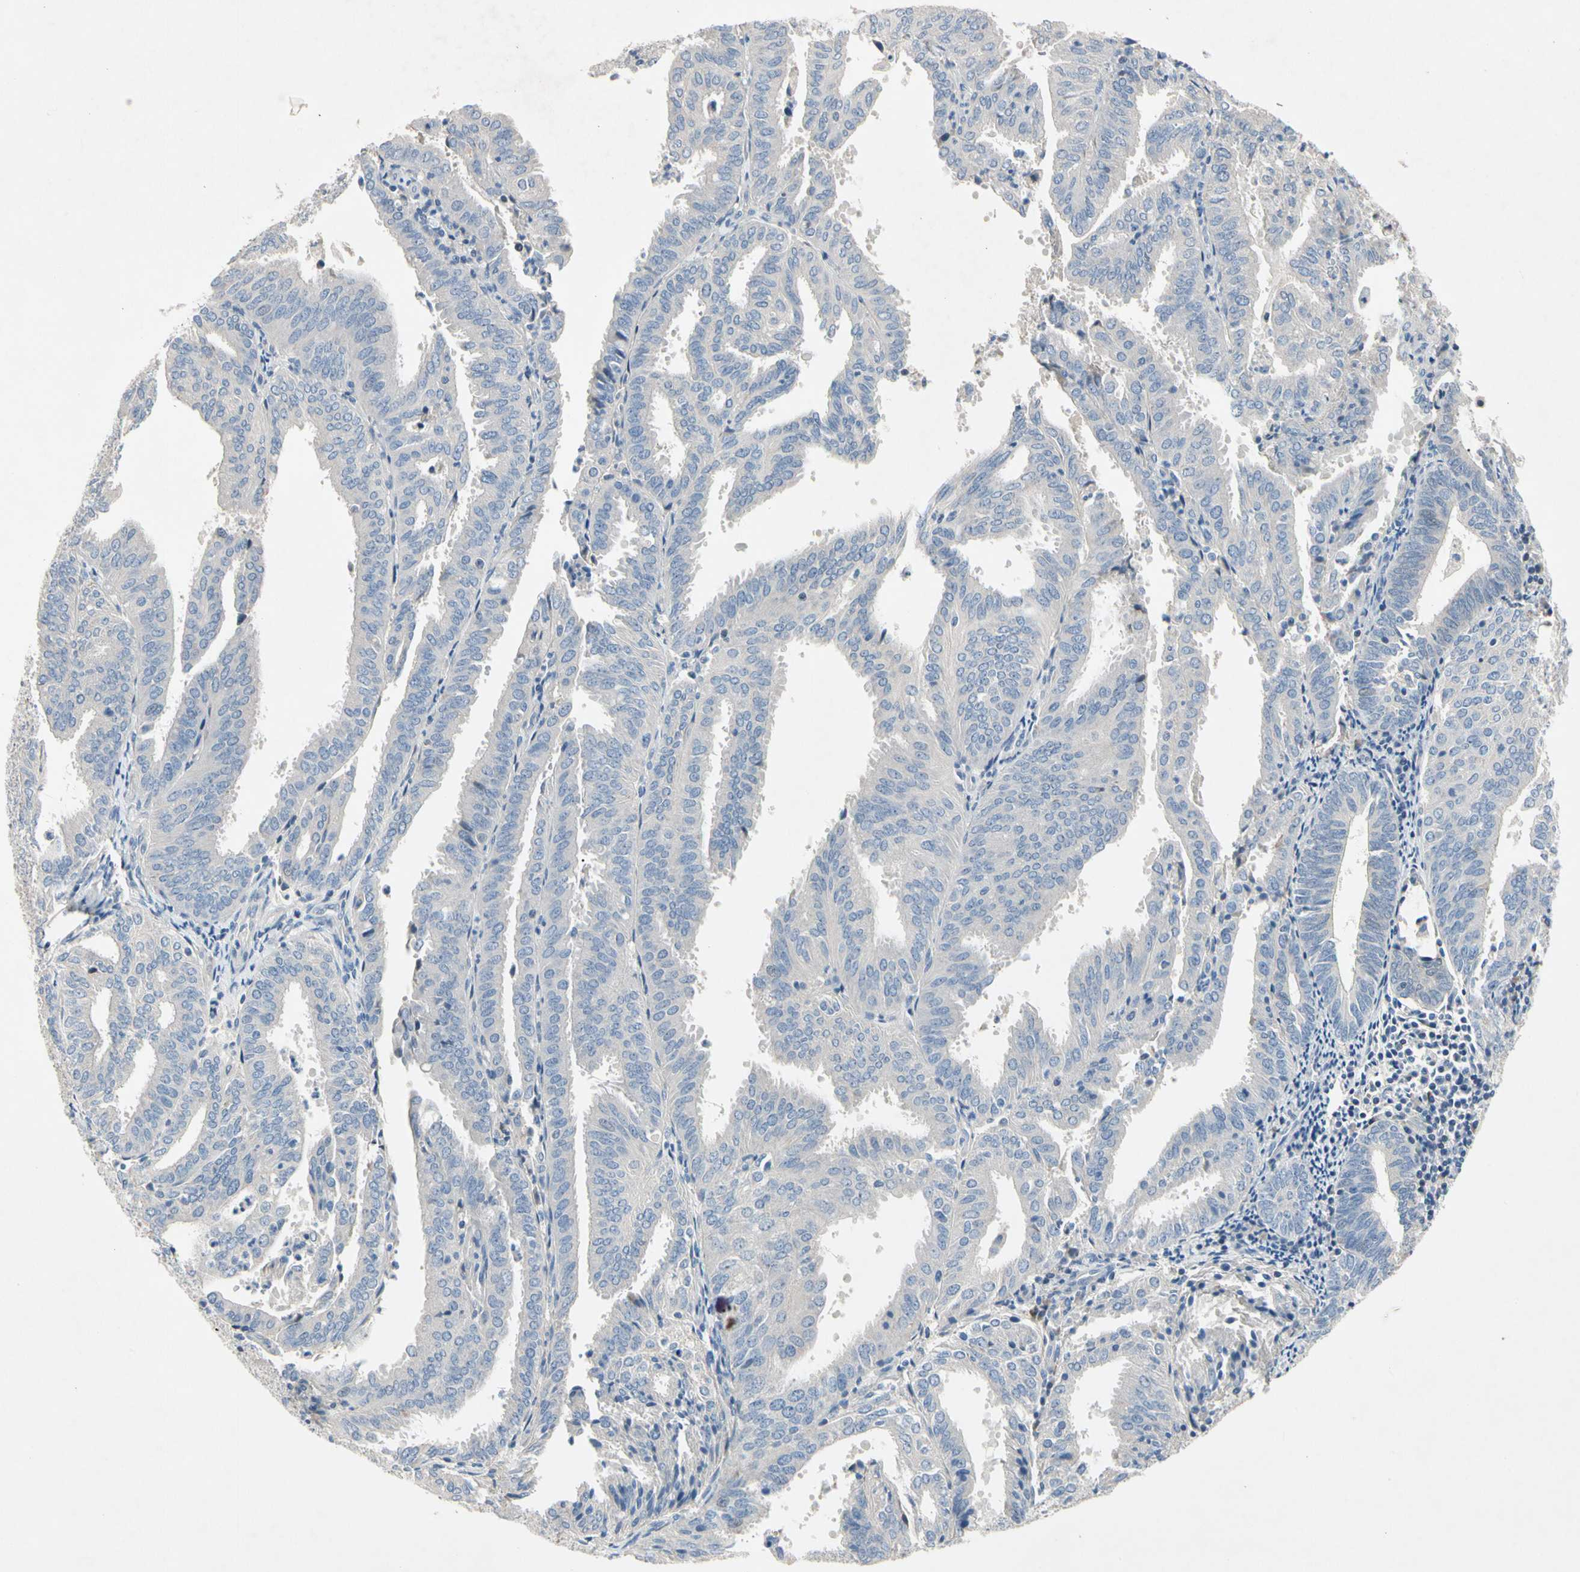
{"staining": {"intensity": "negative", "quantity": "none", "location": "none"}, "tissue": "endometrial cancer", "cell_type": "Tumor cells", "image_type": "cancer", "snomed": [{"axis": "morphology", "description": "Adenocarcinoma, NOS"}, {"axis": "topography", "description": "Uterus"}], "caption": "A histopathology image of human endometrial adenocarcinoma is negative for staining in tumor cells.", "gene": "GAS6", "patient": {"sex": "female", "age": 60}}